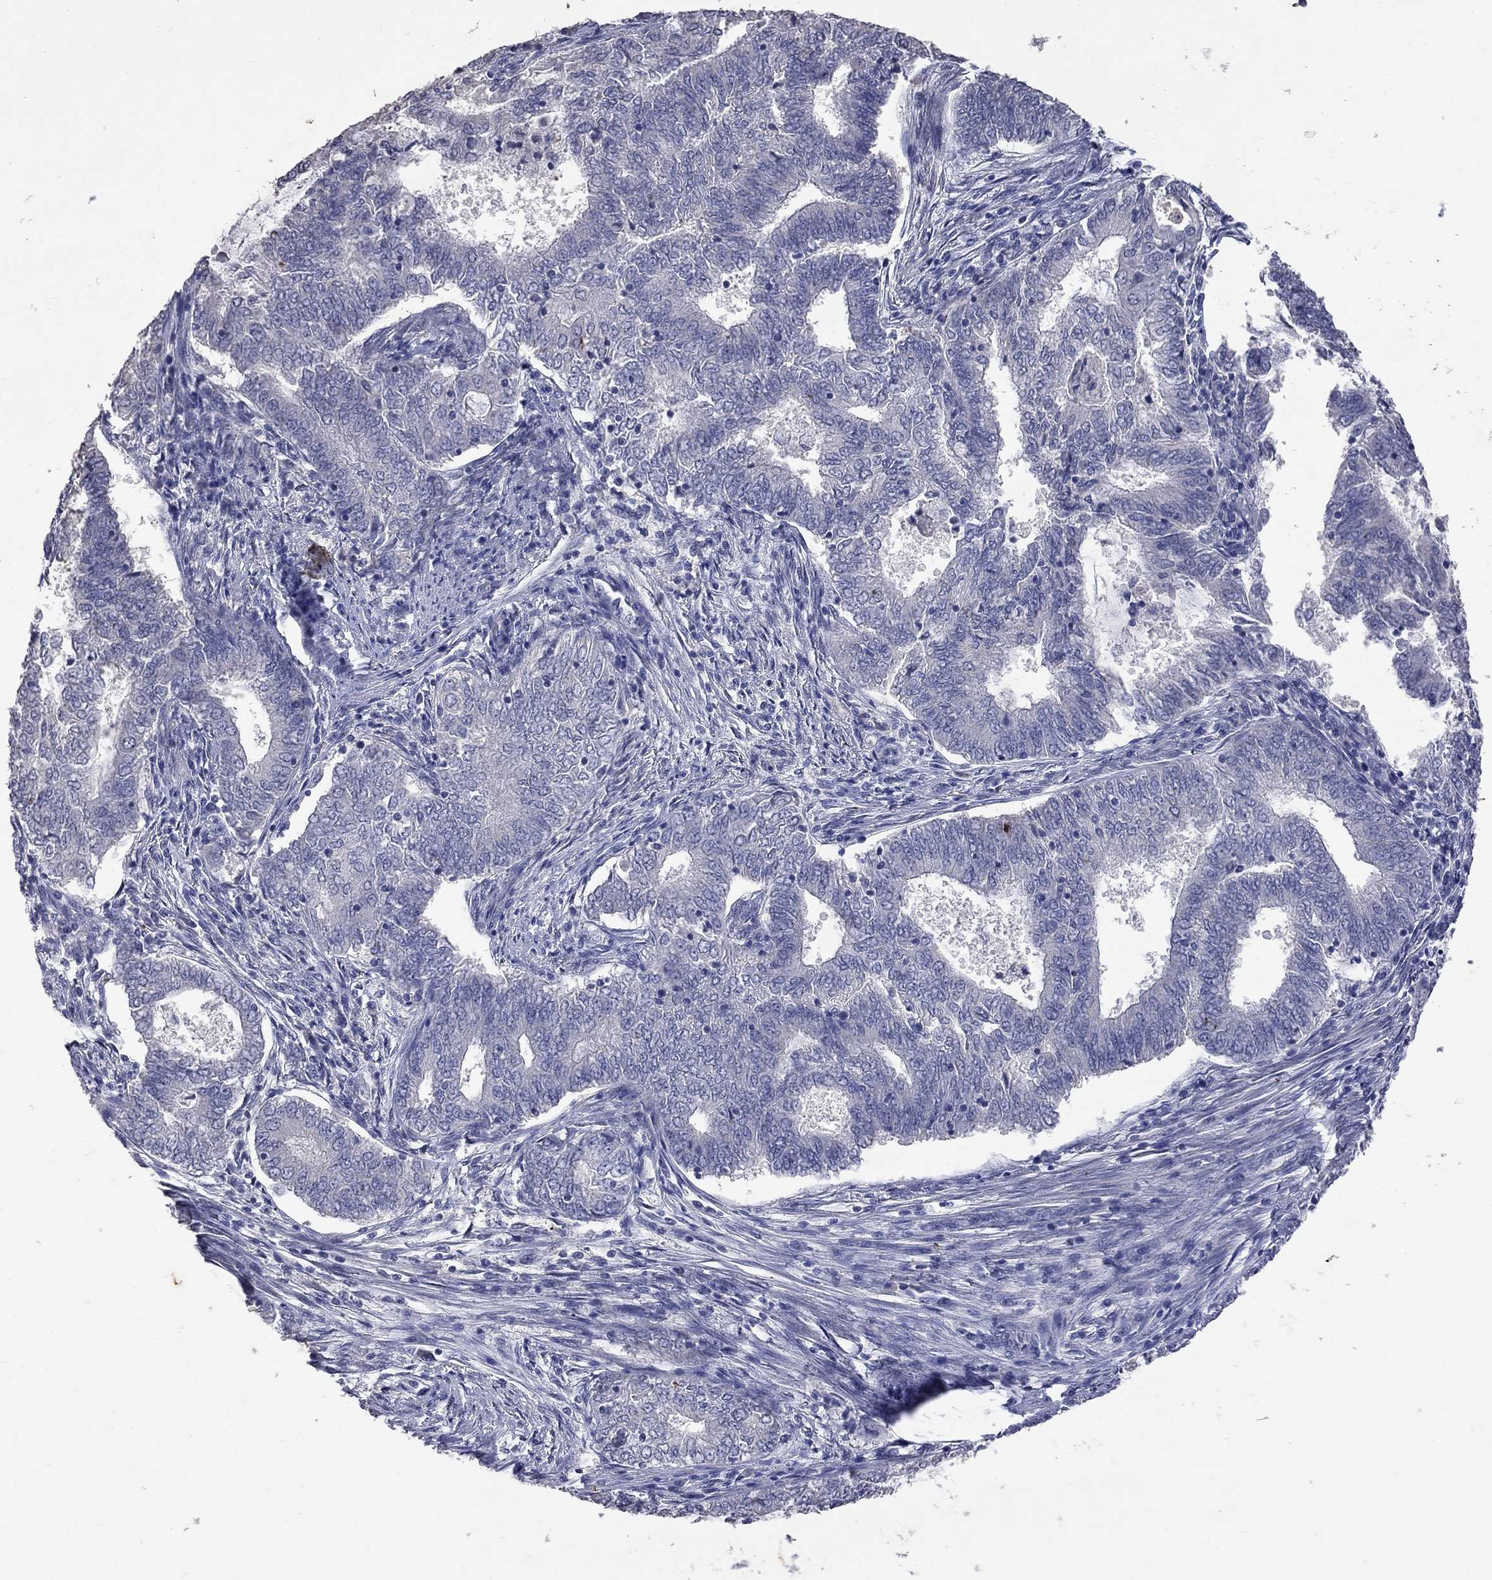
{"staining": {"intensity": "negative", "quantity": "none", "location": "none"}, "tissue": "endometrial cancer", "cell_type": "Tumor cells", "image_type": "cancer", "snomed": [{"axis": "morphology", "description": "Adenocarcinoma, NOS"}, {"axis": "topography", "description": "Endometrium"}], "caption": "Immunohistochemistry of endometrial cancer shows no staining in tumor cells.", "gene": "NOS2", "patient": {"sex": "female", "age": 62}}